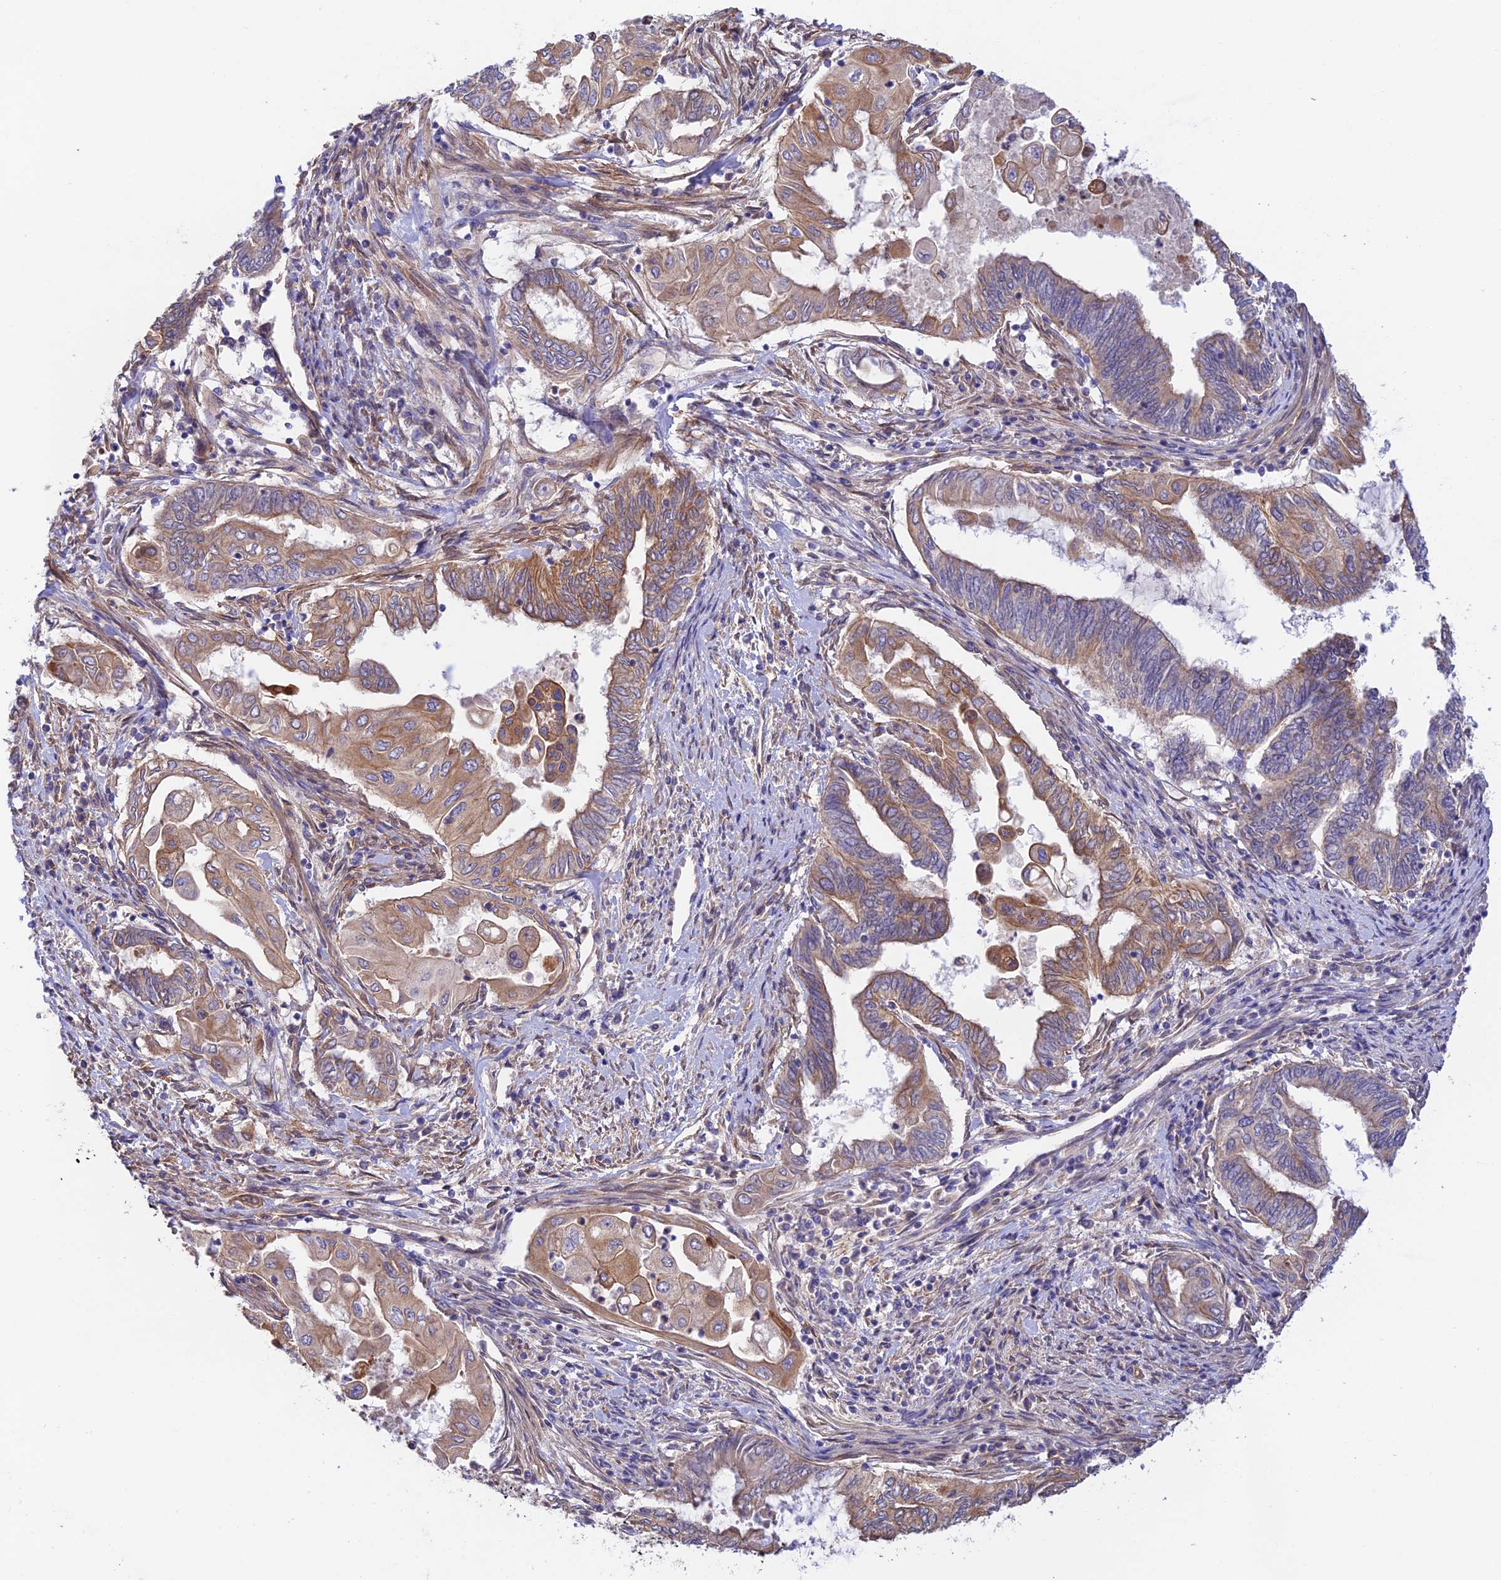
{"staining": {"intensity": "moderate", "quantity": "25%-75%", "location": "cytoplasmic/membranous"}, "tissue": "endometrial cancer", "cell_type": "Tumor cells", "image_type": "cancer", "snomed": [{"axis": "morphology", "description": "Adenocarcinoma, NOS"}, {"axis": "topography", "description": "Uterus"}, {"axis": "topography", "description": "Endometrium"}], "caption": "A photomicrograph of endometrial adenocarcinoma stained for a protein demonstrates moderate cytoplasmic/membranous brown staining in tumor cells.", "gene": "MYO9A", "patient": {"sex": "female", "age": 70}}